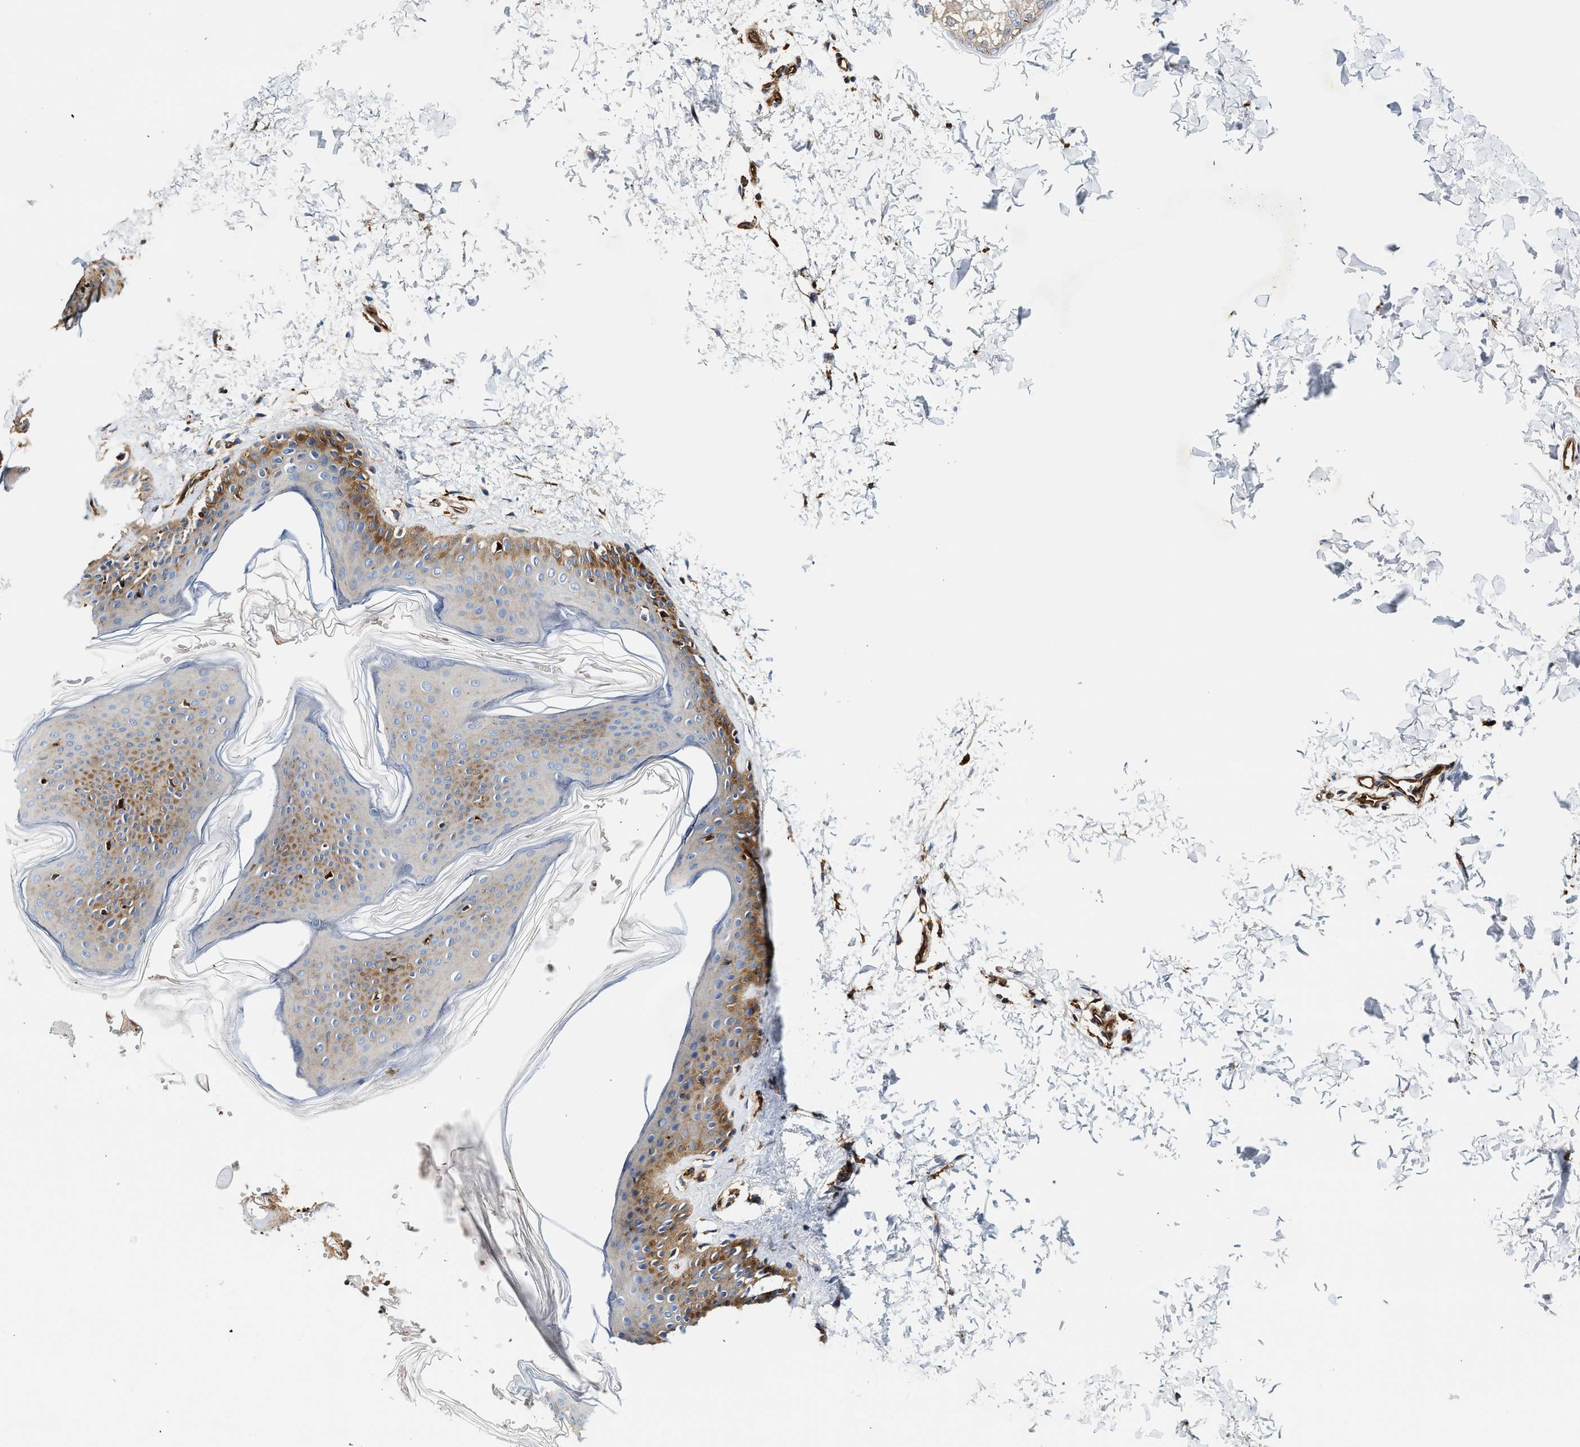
{"staining": {"intensity": "moderate", "quantity": ">75%", "location": "cytoplasmic/membranous"}, "tissue": "skin", "cell_type": "Fibroblasts", "image_type": "normal", "snomed": [{"axis": "morphology", "description": "Normal tissue, NOS"}, {"axis": "topography", "description": "Skin"}], "caption": "Immunohistochemistry (IHC) of normal human skin reveals medium levels of moderate cytoplasmic/membranous expression in approximately >75% of fibroblasts. (Stains: DAB (3,3'-diaminobenzidine) in brown, nuclei in blue, Microscopy: brightfield microscopy at high magnification).", "gene": "HIP1", "patient": {"sex": "female", "age": 41}}